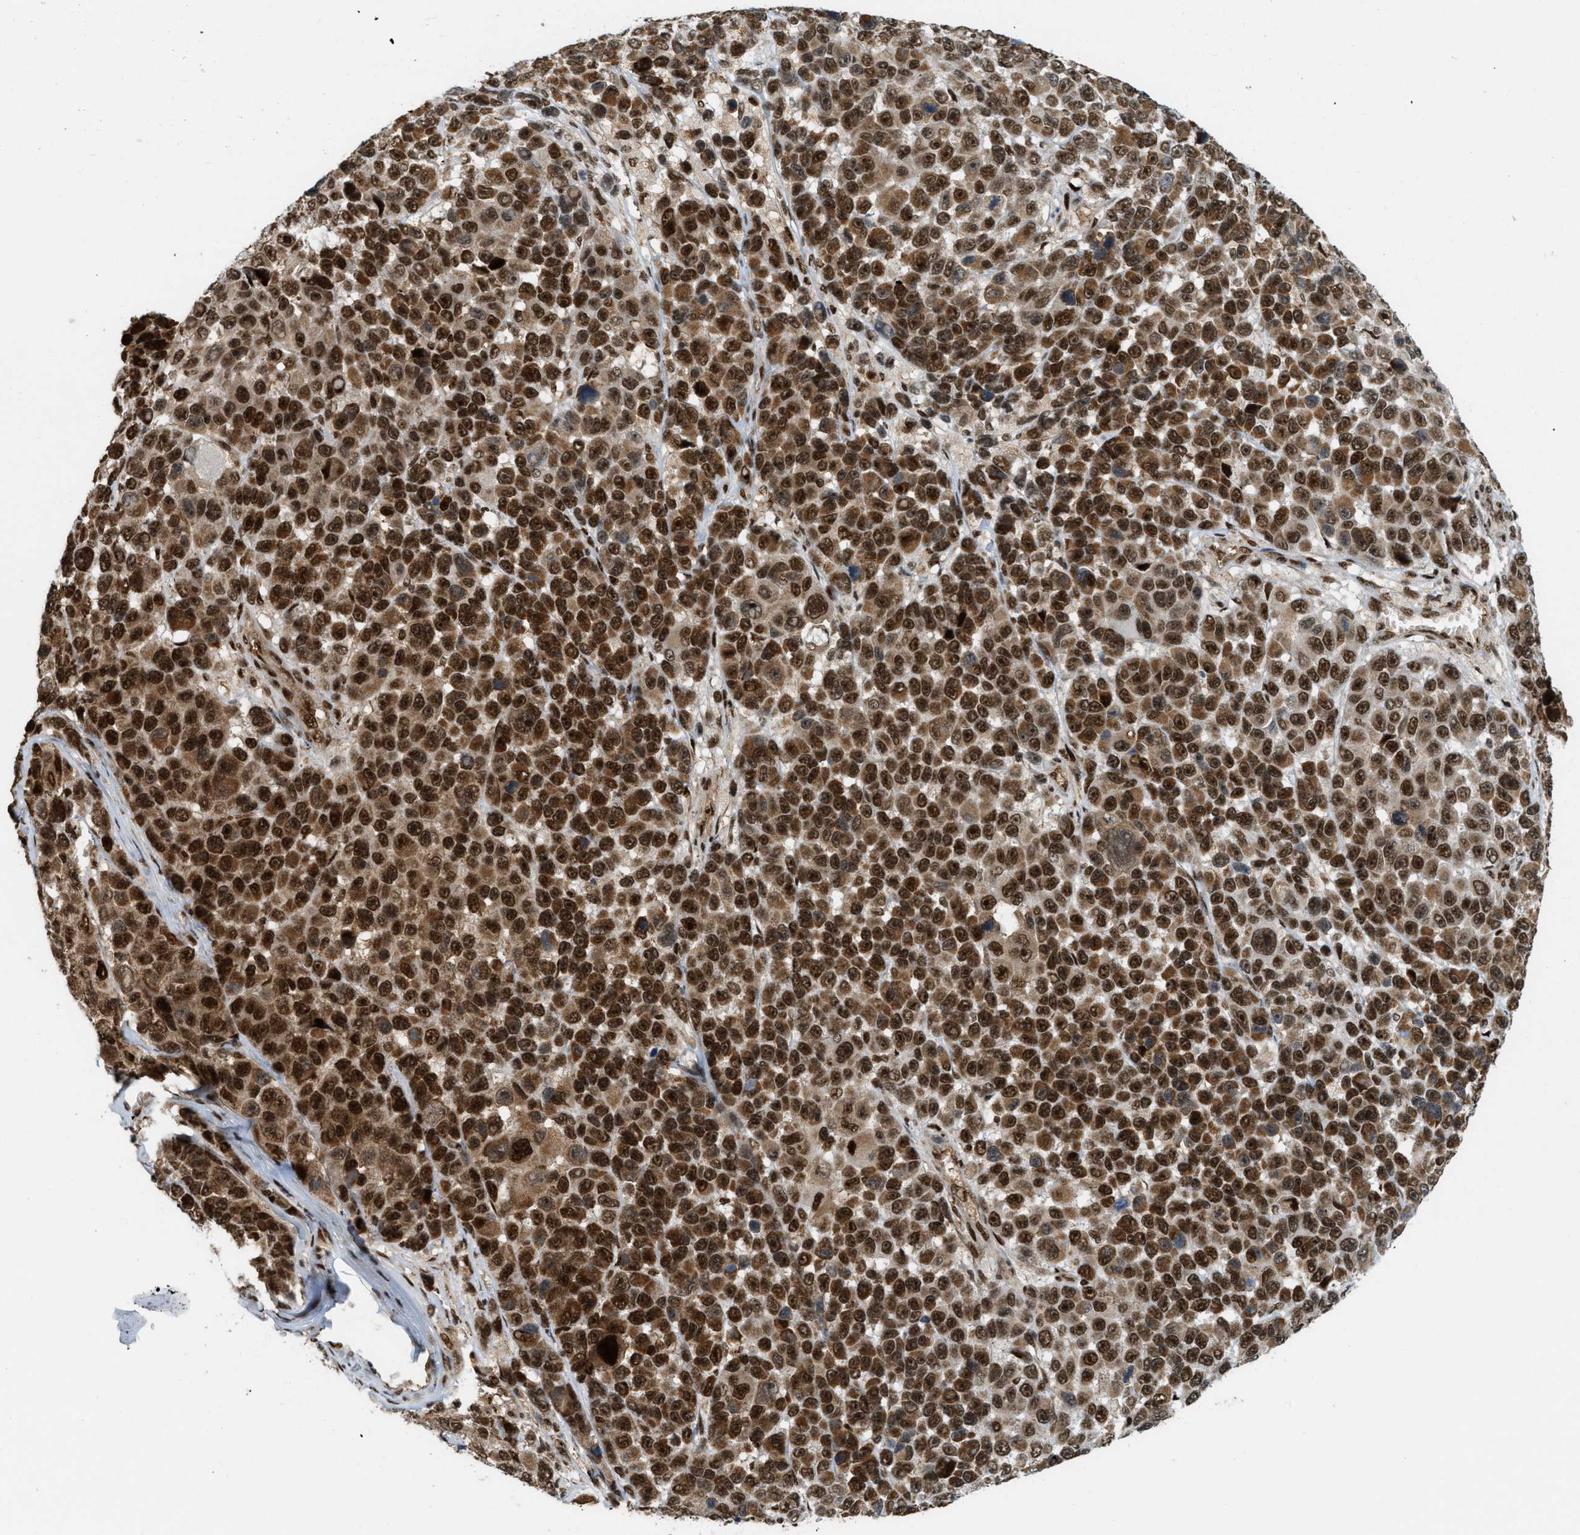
{"staining": {"intensity": "strong", "quantity": ">75%", "location": "cytoplasmic/membranous,nuclear"}, "tissue": "melanoma", "cell_type": "Tumor cells", "image_type": "cancer", "snomed": [{"axis": "morphology", "description": "Malignant melanoma, NOS"}, {"axis": "topography", "description": "Skin"}], "caption": "Protein staining of melanoma tissue displays strong cytoplasmic/membranous and nuclear staining in about >75% of tumor cells. (brown staining indicates protein expression, while blue staining denotes nuclei).", "gene": "TLK1", "patient": {"sex": "male", "age": 53}}